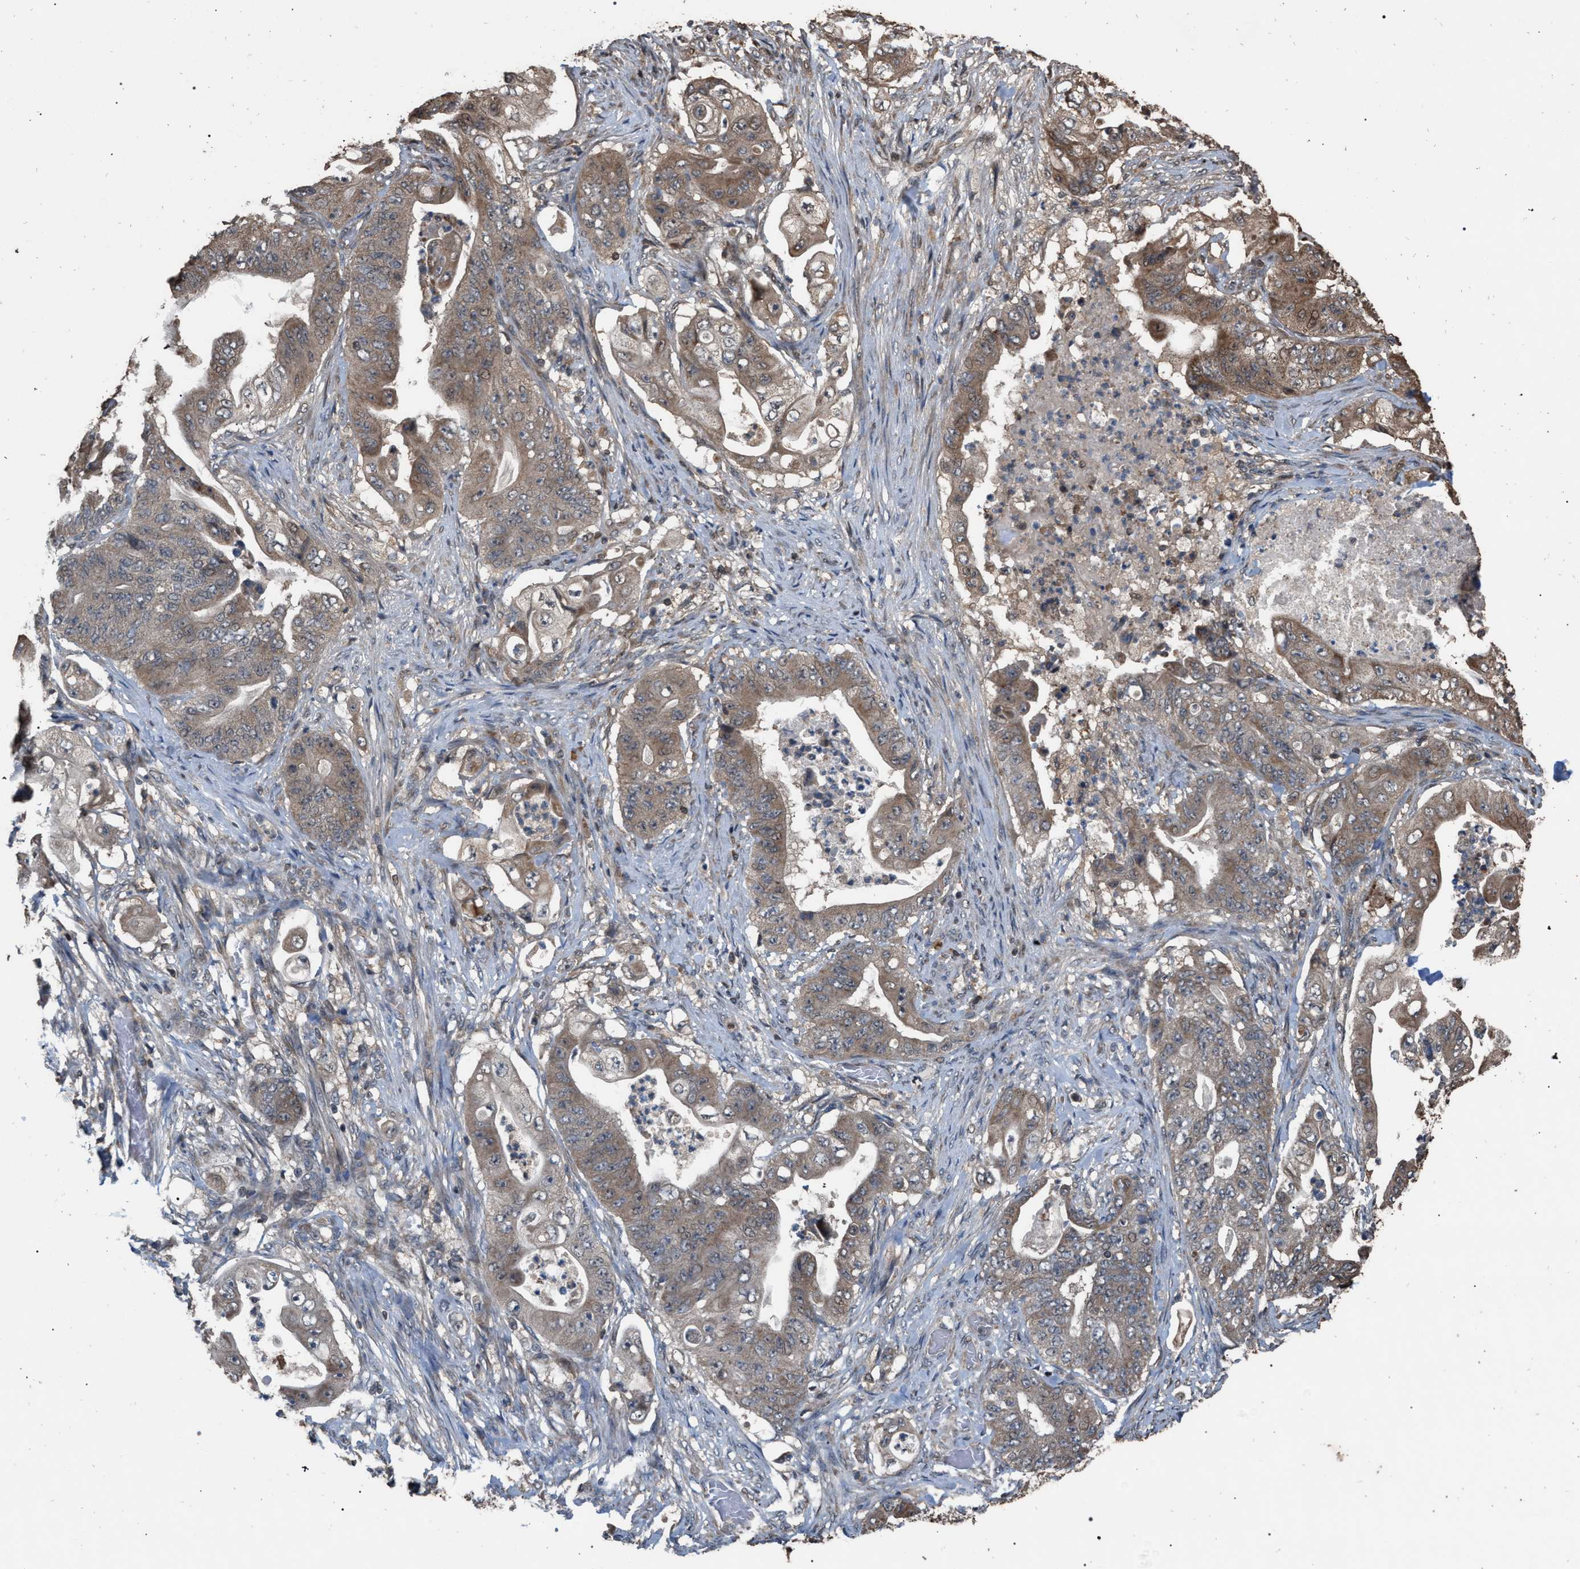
{"staining": {"intensity": "weak", "quantity": ">75%", "location": "cytoplasmic/membranous"}, "tissue": "stomach cancer", "cell_type": "Tumor cells", "image_type": "cancer", "snomed": [{"axis": "morphology", "description": "Adenocarcinoma, NOS"}, {"axis": "topography", "description": "Stomach"}], "caption": "Immunohistochemical staining of stomach adenocarcinoma shows low levels of weak cytoplasmic/membranous protein expression in about >75% of tumor cells.", "gene": "NAA35", "patient": {"sex": "female", "age": 73}}